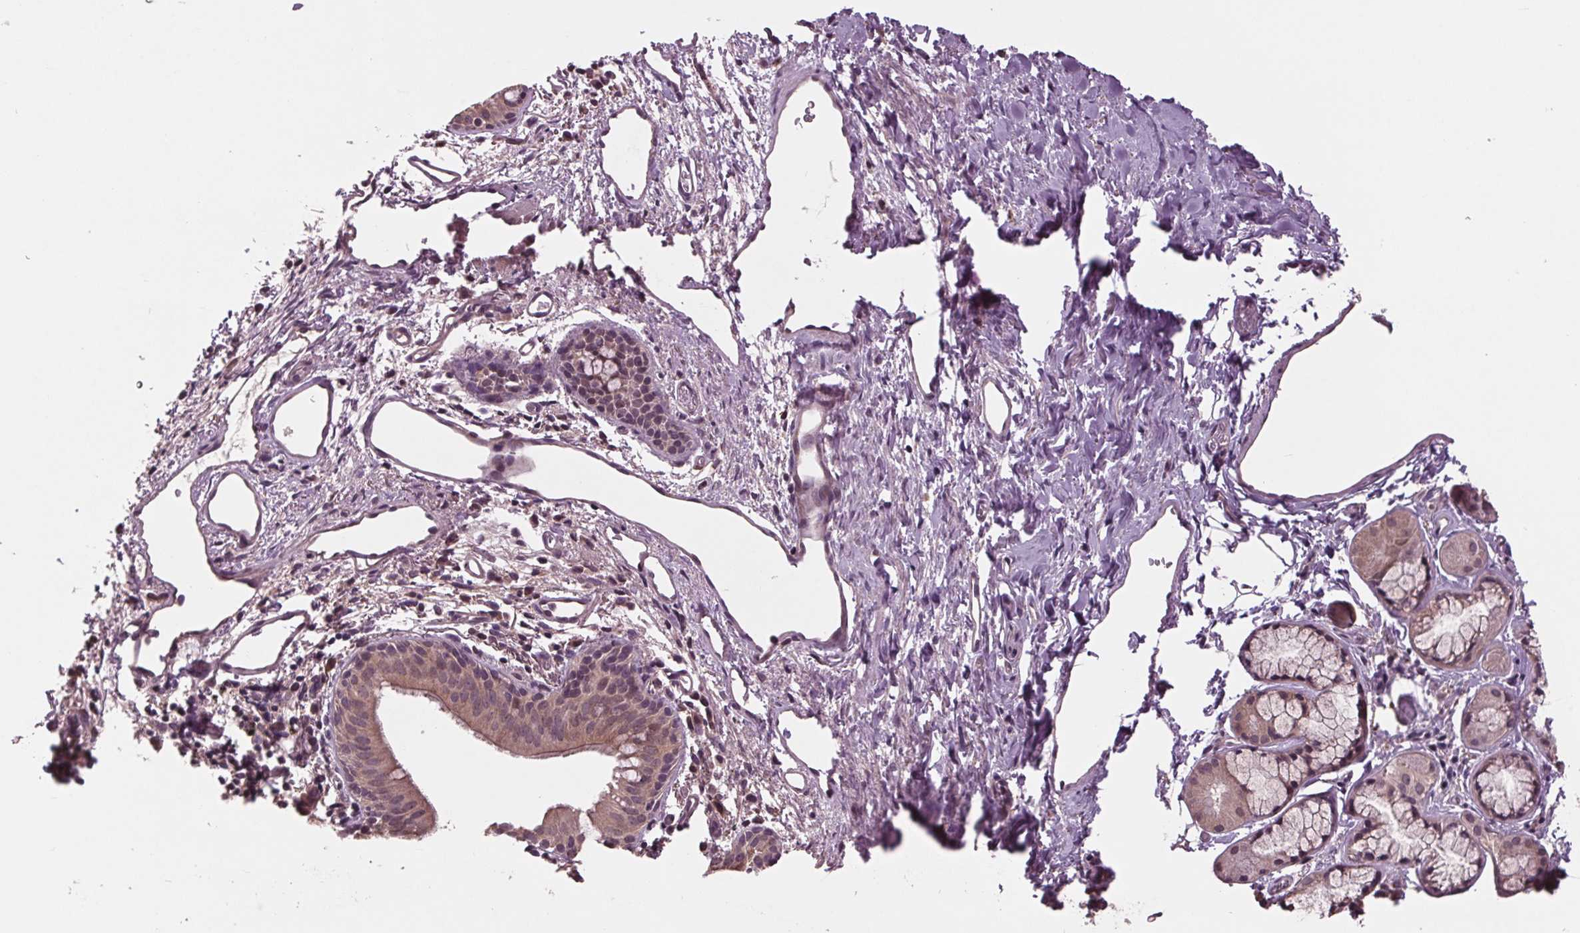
{"staining": {"intensity": "moderate", "quantity": ">75%", "location": "cytoplasmic/membranous"}, "tissue": "bronchus", "cell_type": "Respiratory epithelial cells", "image_type": "normal", "snomed": [{"axis": "morphology", "description": "Normal tissue, NOS"}, {"axis": "morphology", "description": "Adenocarcinoma, NOS"}, {"axis": "topography", "description": "Bronchus"}], "caption": "Human bronchus stained with a brown dye shows moderate cytoplasmic/membranous positive staining in about >75% of respiratory epithelial cells.", "gene": "MAPK8", "patient": {"sex": "male", "age": 68}}